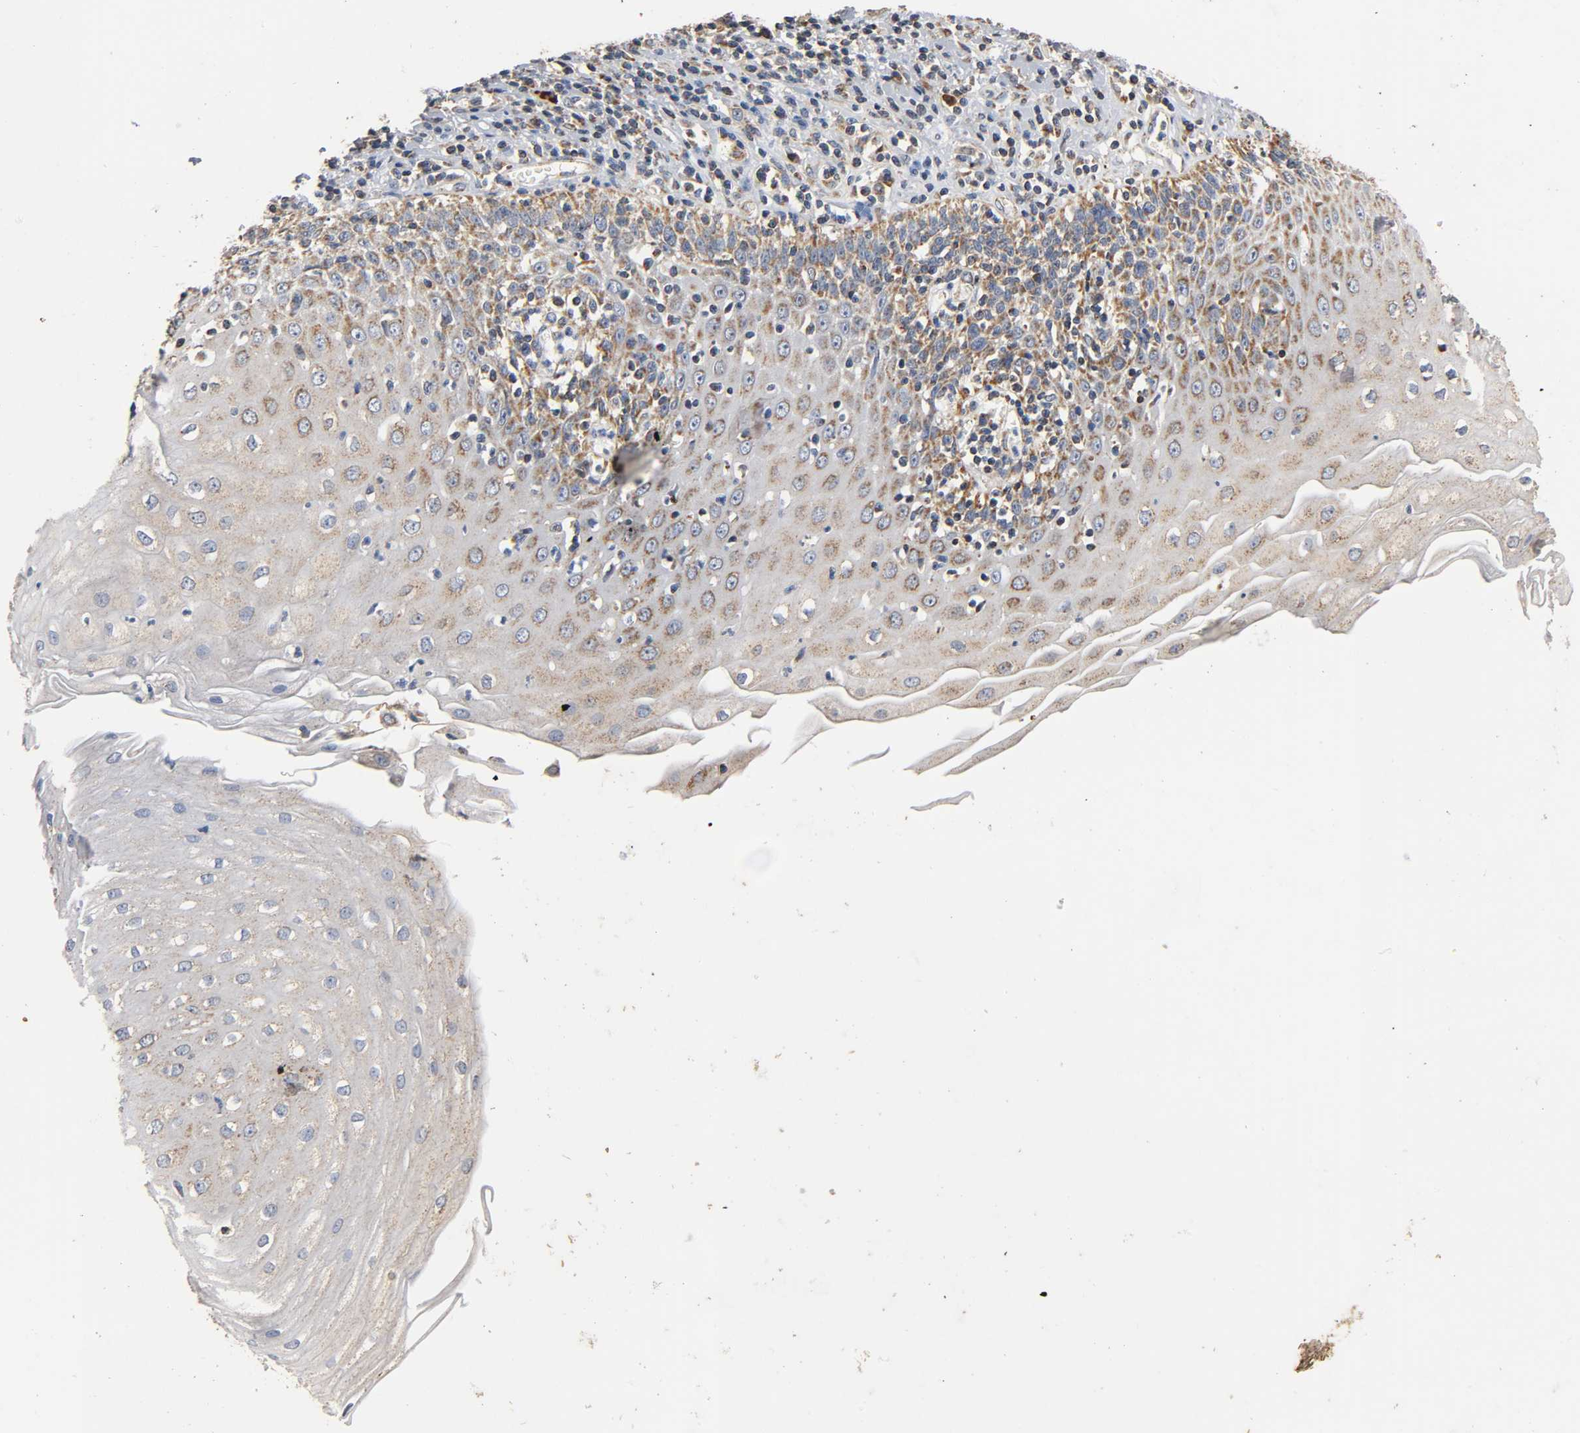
{"staining": {"intensity": "weak", "quantity": "25%-75%", "location": "cytoplasmic/membranous"}, "tissue": "esophagus", "cell_type": "Squamous epithelial cells", "image_type": "normal", "snomed": [{"axis": "morphology", "description": "Normal tissue, NOS"}, {"axis": "morphology", "description": "Squamous cell carcinoma, NOS"}, {"axis": "topography", "description": "Esophagus"}], "caption": "The immunohistochemical stain labels weak cytoplasmic/membranous positivity in squamous epithelial cells of normal esophagus. (Brightfield microscopy of DAB IHC at high magnification).", "gene": "NDUFS3", "patient": {"sex": "male", "age": 65}}